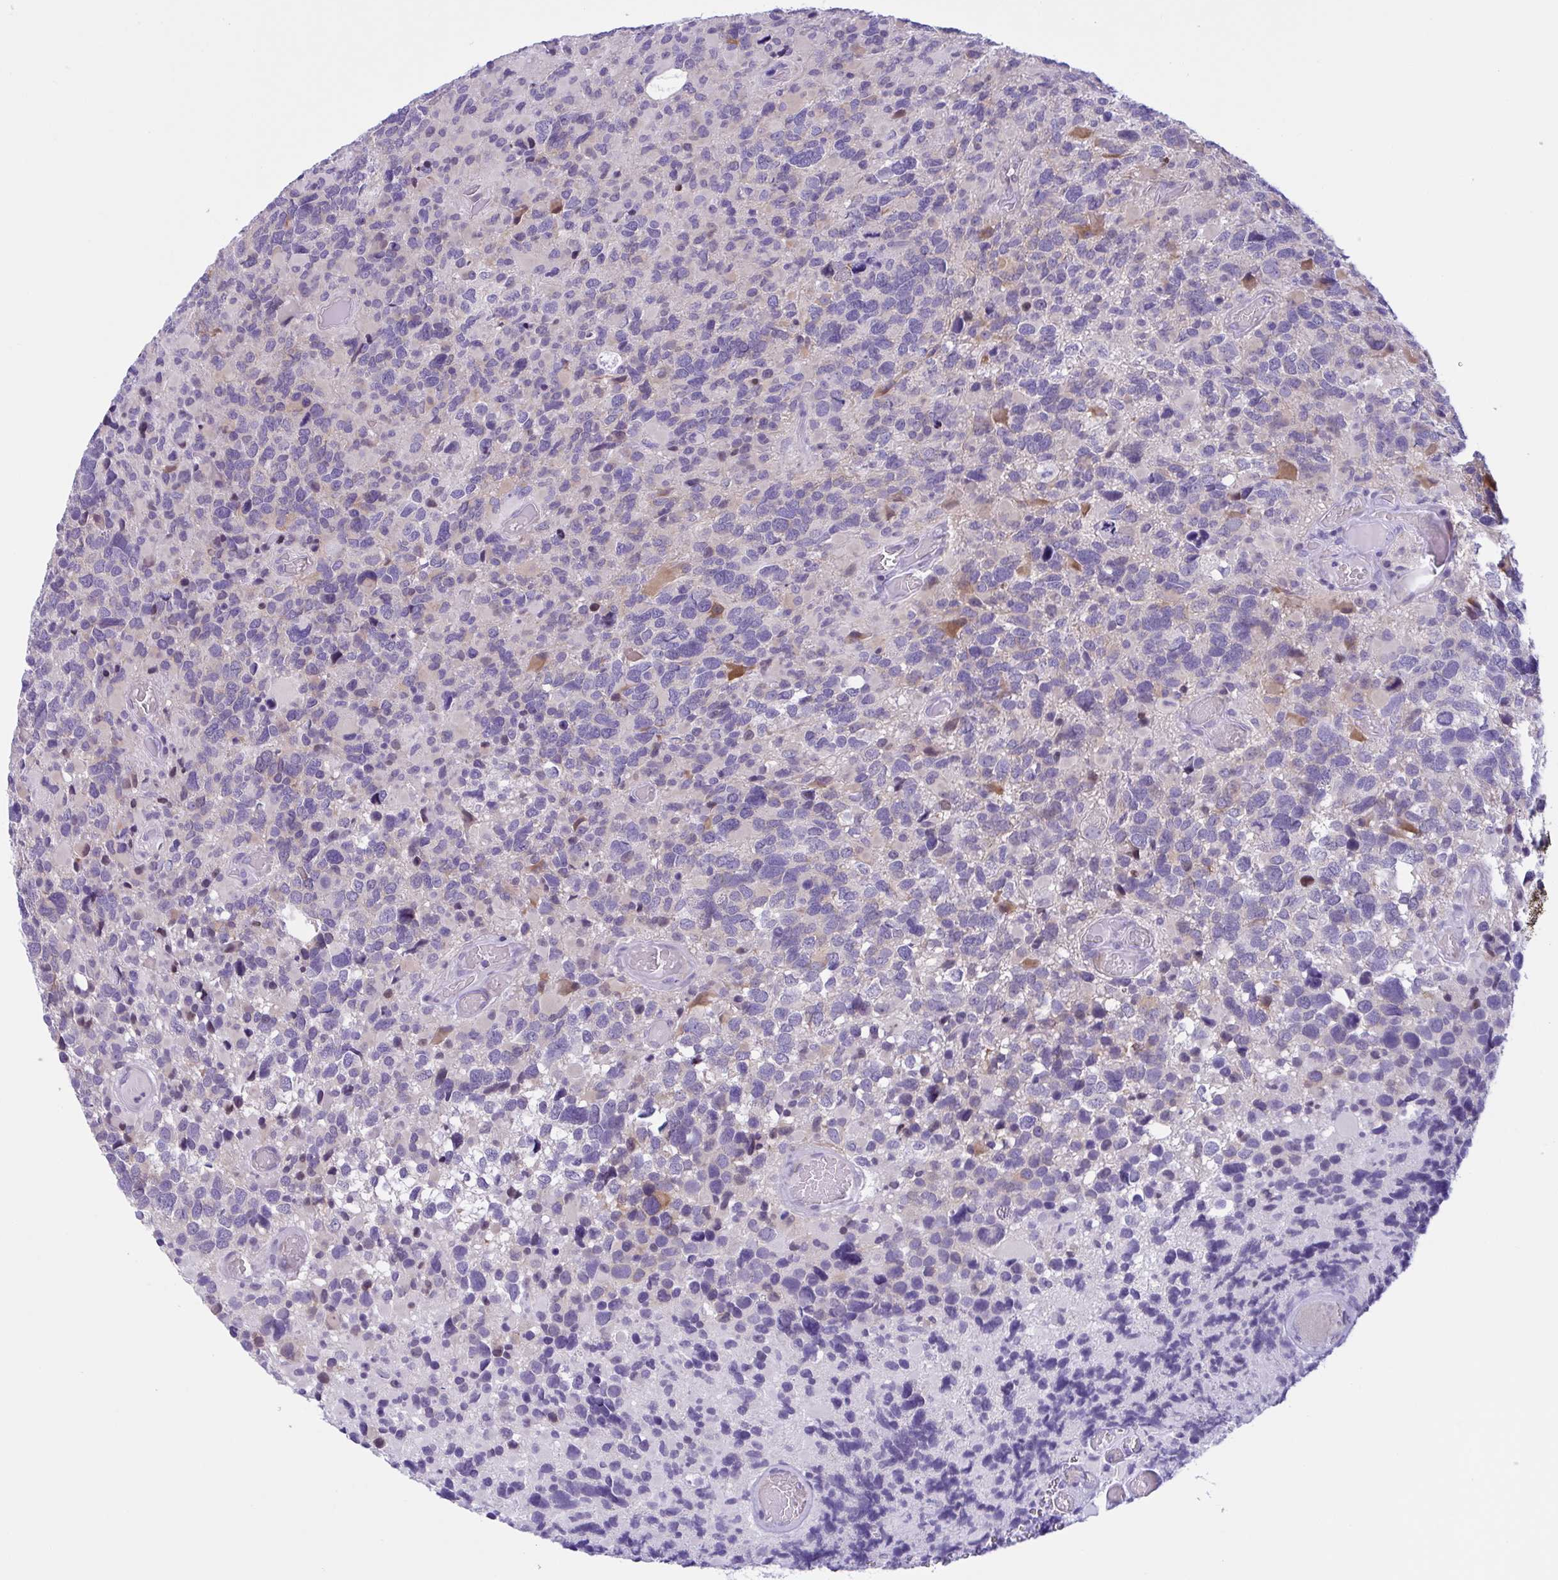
{"staining": {"intensity": "negative", "quantity": "none", "location": "none"}, "tissue": "glioma", "cell_type": "Tumor cells", "image_type": "cancer", "snomed": [{"axis": "morphology", "description": "Glioma, malignant, High grade"}, {"axis": "topography", "description": "Brain"}], "caption": "This is a photomicrograph of IHC staining of glioma, which shows no staining in tumor cells.", "gene": "AHCYL2", "patient": {"sex": "female", "age": 40}}